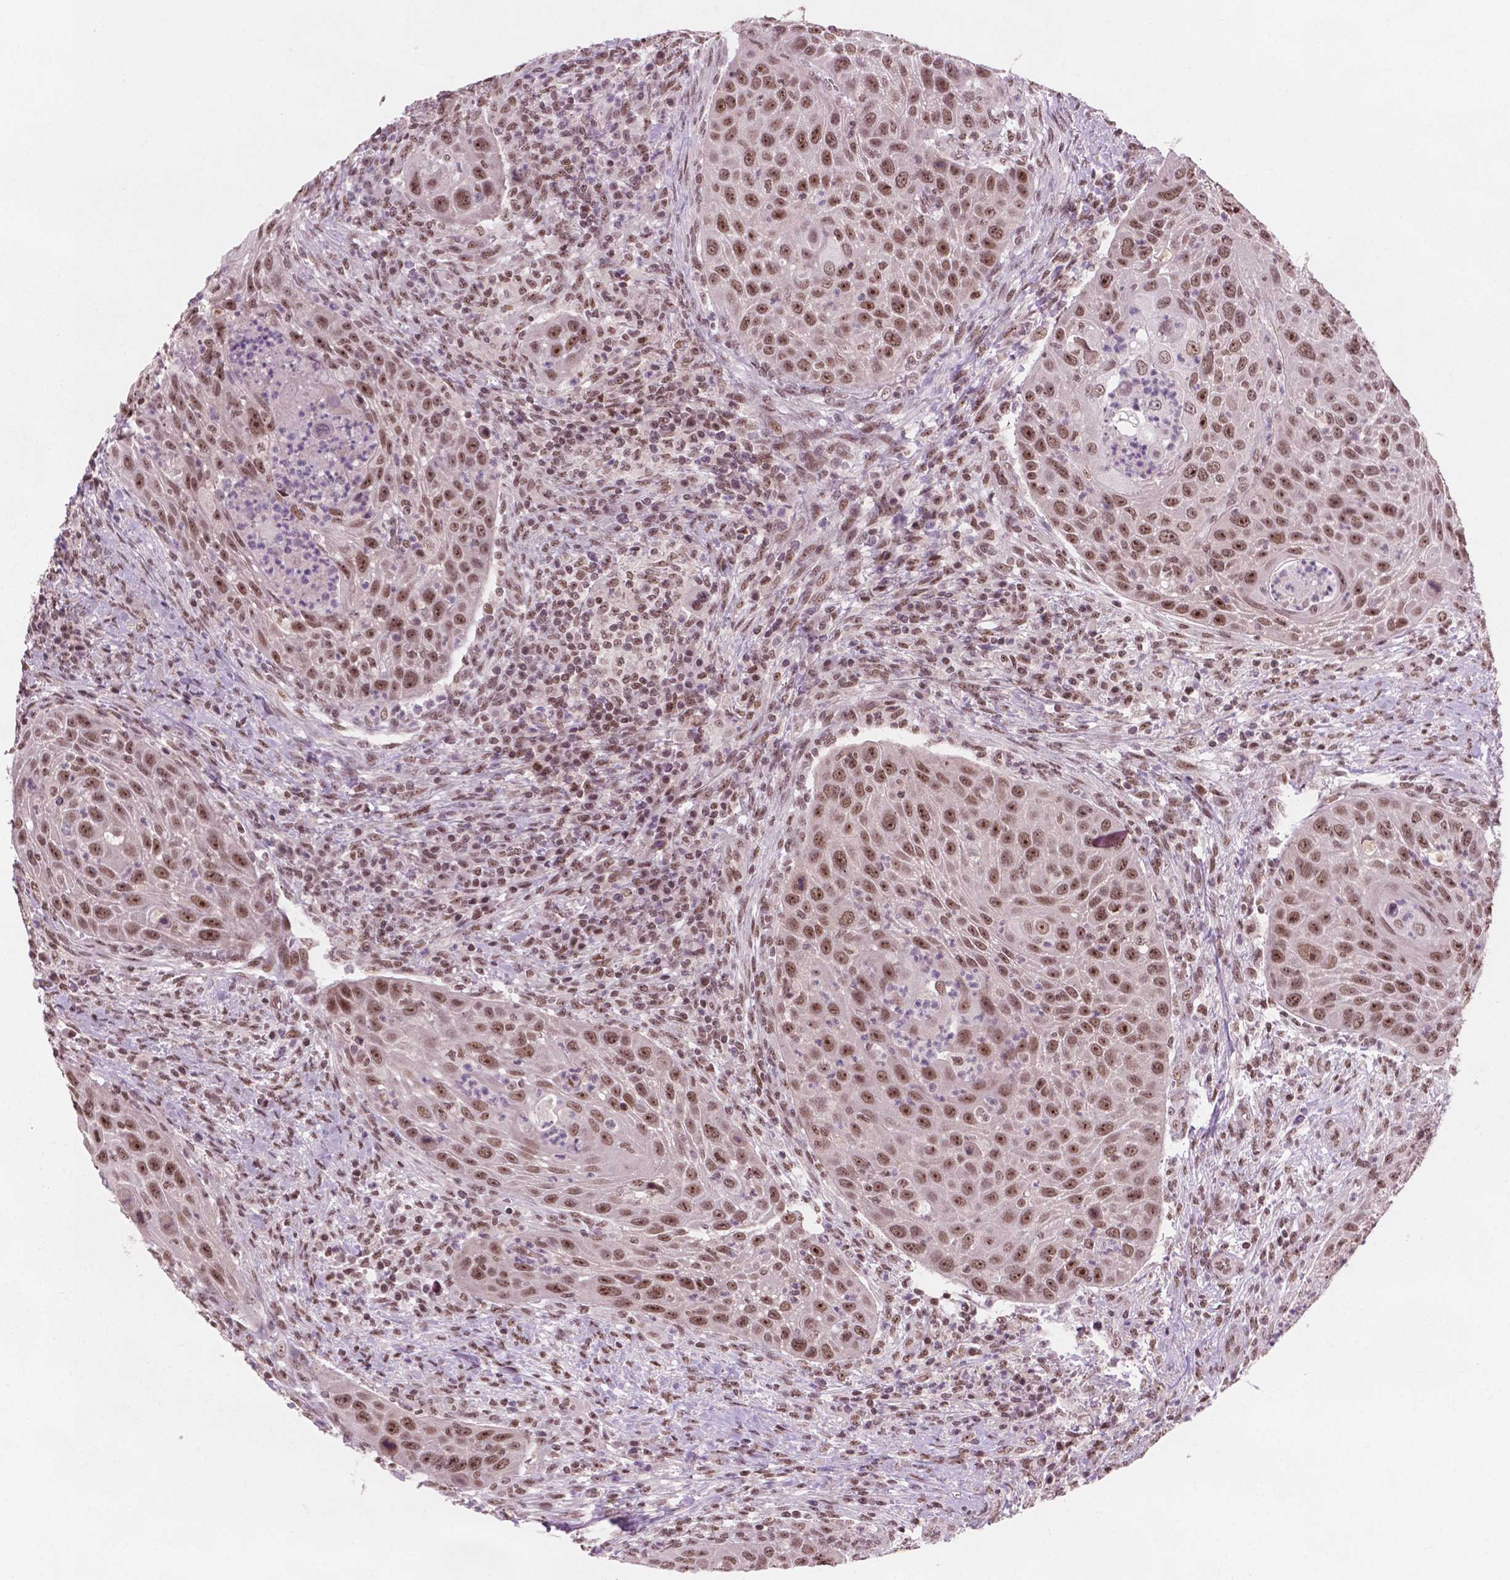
{"staining": {"intensity": "moderate", "quantity": ">75%", "location": "nuclear"}, "tissue": "head and neck cancer", "cell_type": "Tumor cells", "image_type": "cancer", "snomed": [{"axis": "morphology", "description": "Squamous cell carcinoma, NOS"}, {"axis": "topography", "description": "Head-Neck"}], "caption": "Brown immunohistochemical staining in human head and neck cancer (squamous cell carcinoma) exhibits moderate nuclear expression in about >75% of tumor cells.", "gene": "POLR2E", "patient": {"sex": "male", "age": 69}}